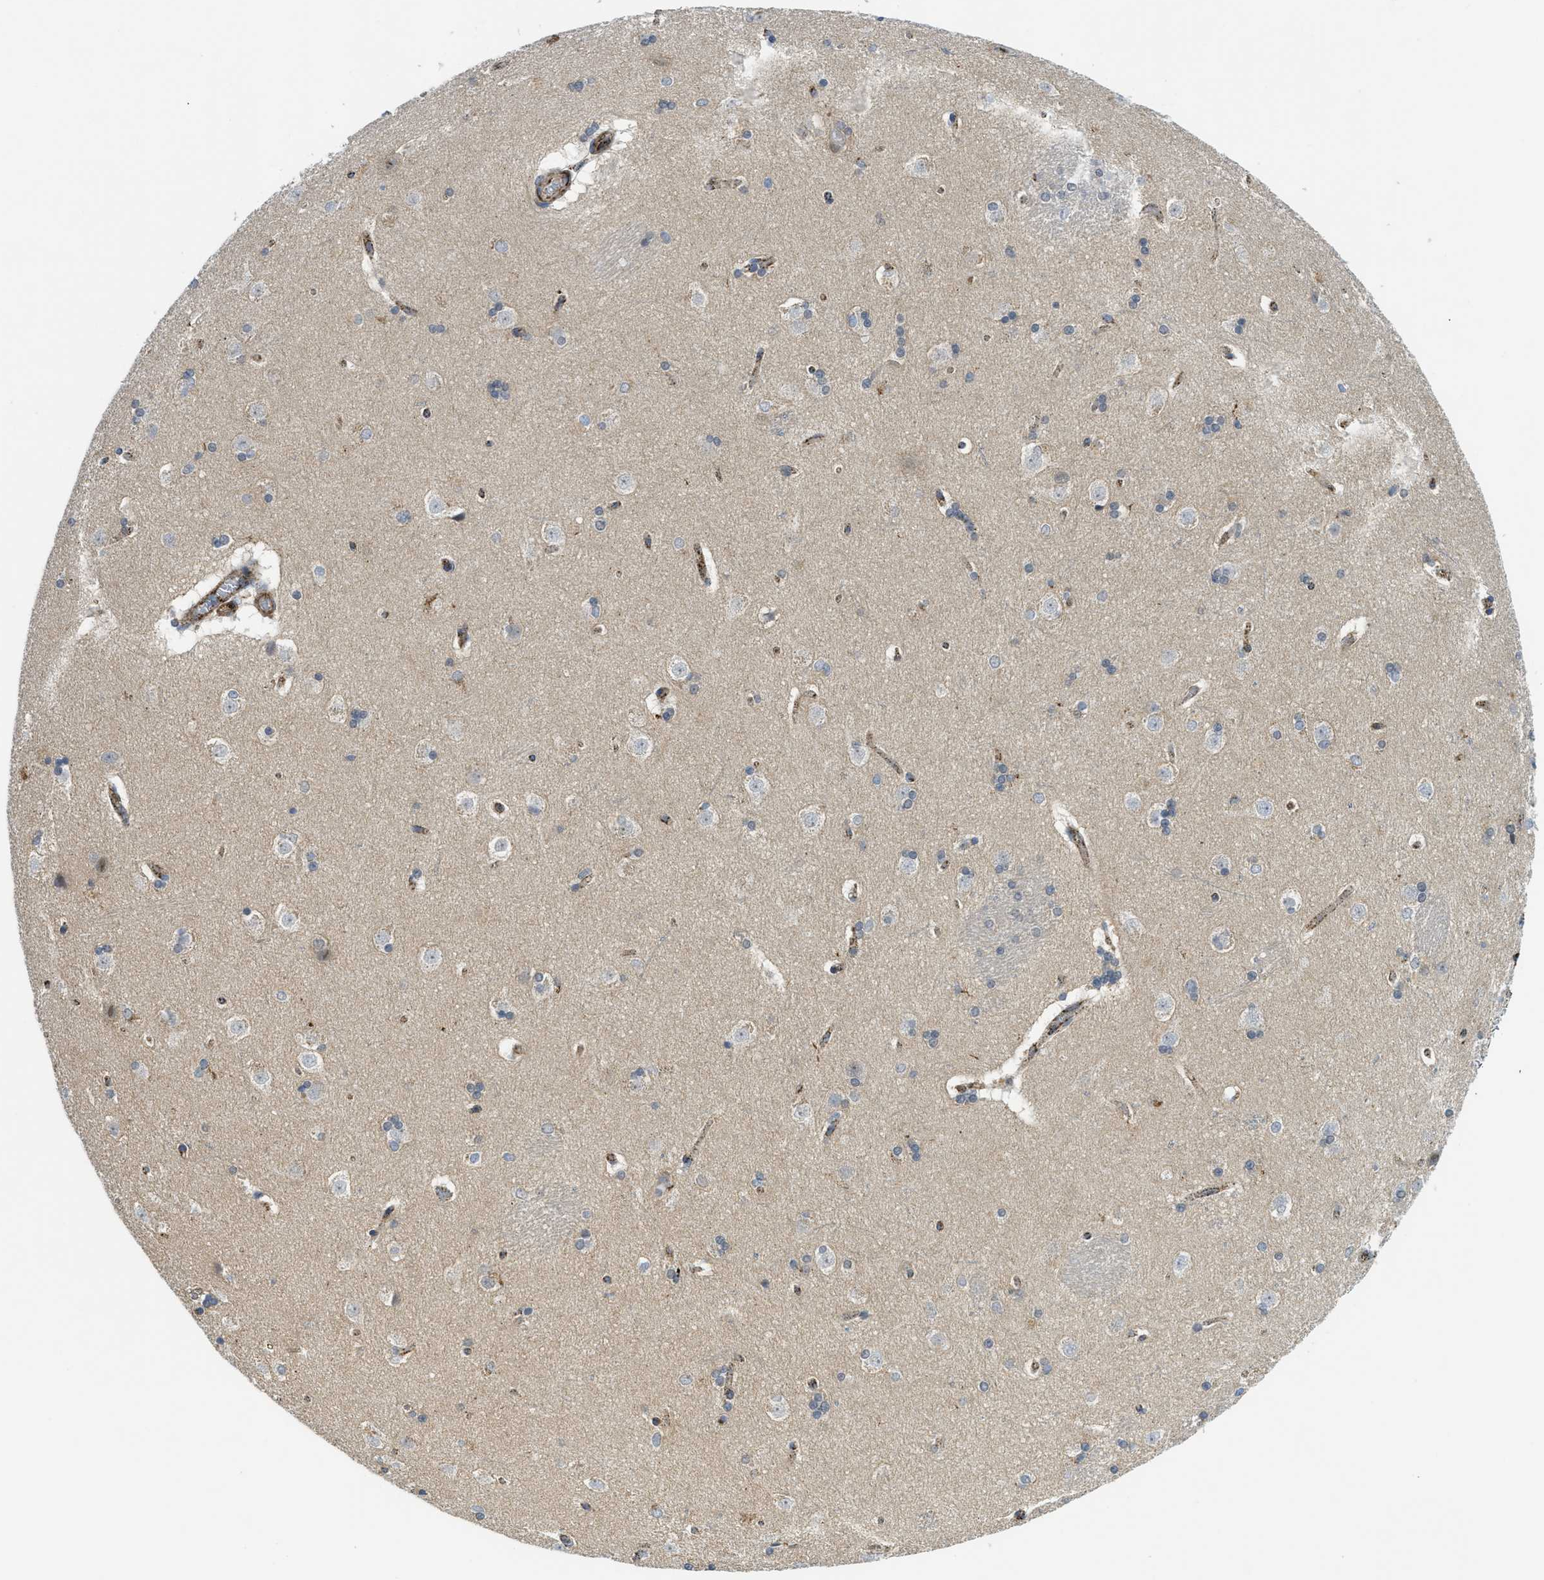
{"staining": {"intensity": "negative", "quantity": "none", "location": "none"}, "tissue": "caudate", "cell_type": "Glial cells", "image_type": "normal", "snomed": [{"axis": "morphology", "description": "Normal tissue, NOS"}, {"axis": "topography", "description": "Lateral ventricle wall"}], "caption": "A high-resolution image shows immunohistochemistry (IHC) staining of unremarkable caudate, which demonstrates no significant expression in glial cells.", "gene": "SQOR", "patient": {"sex": "female", "age": 19}}